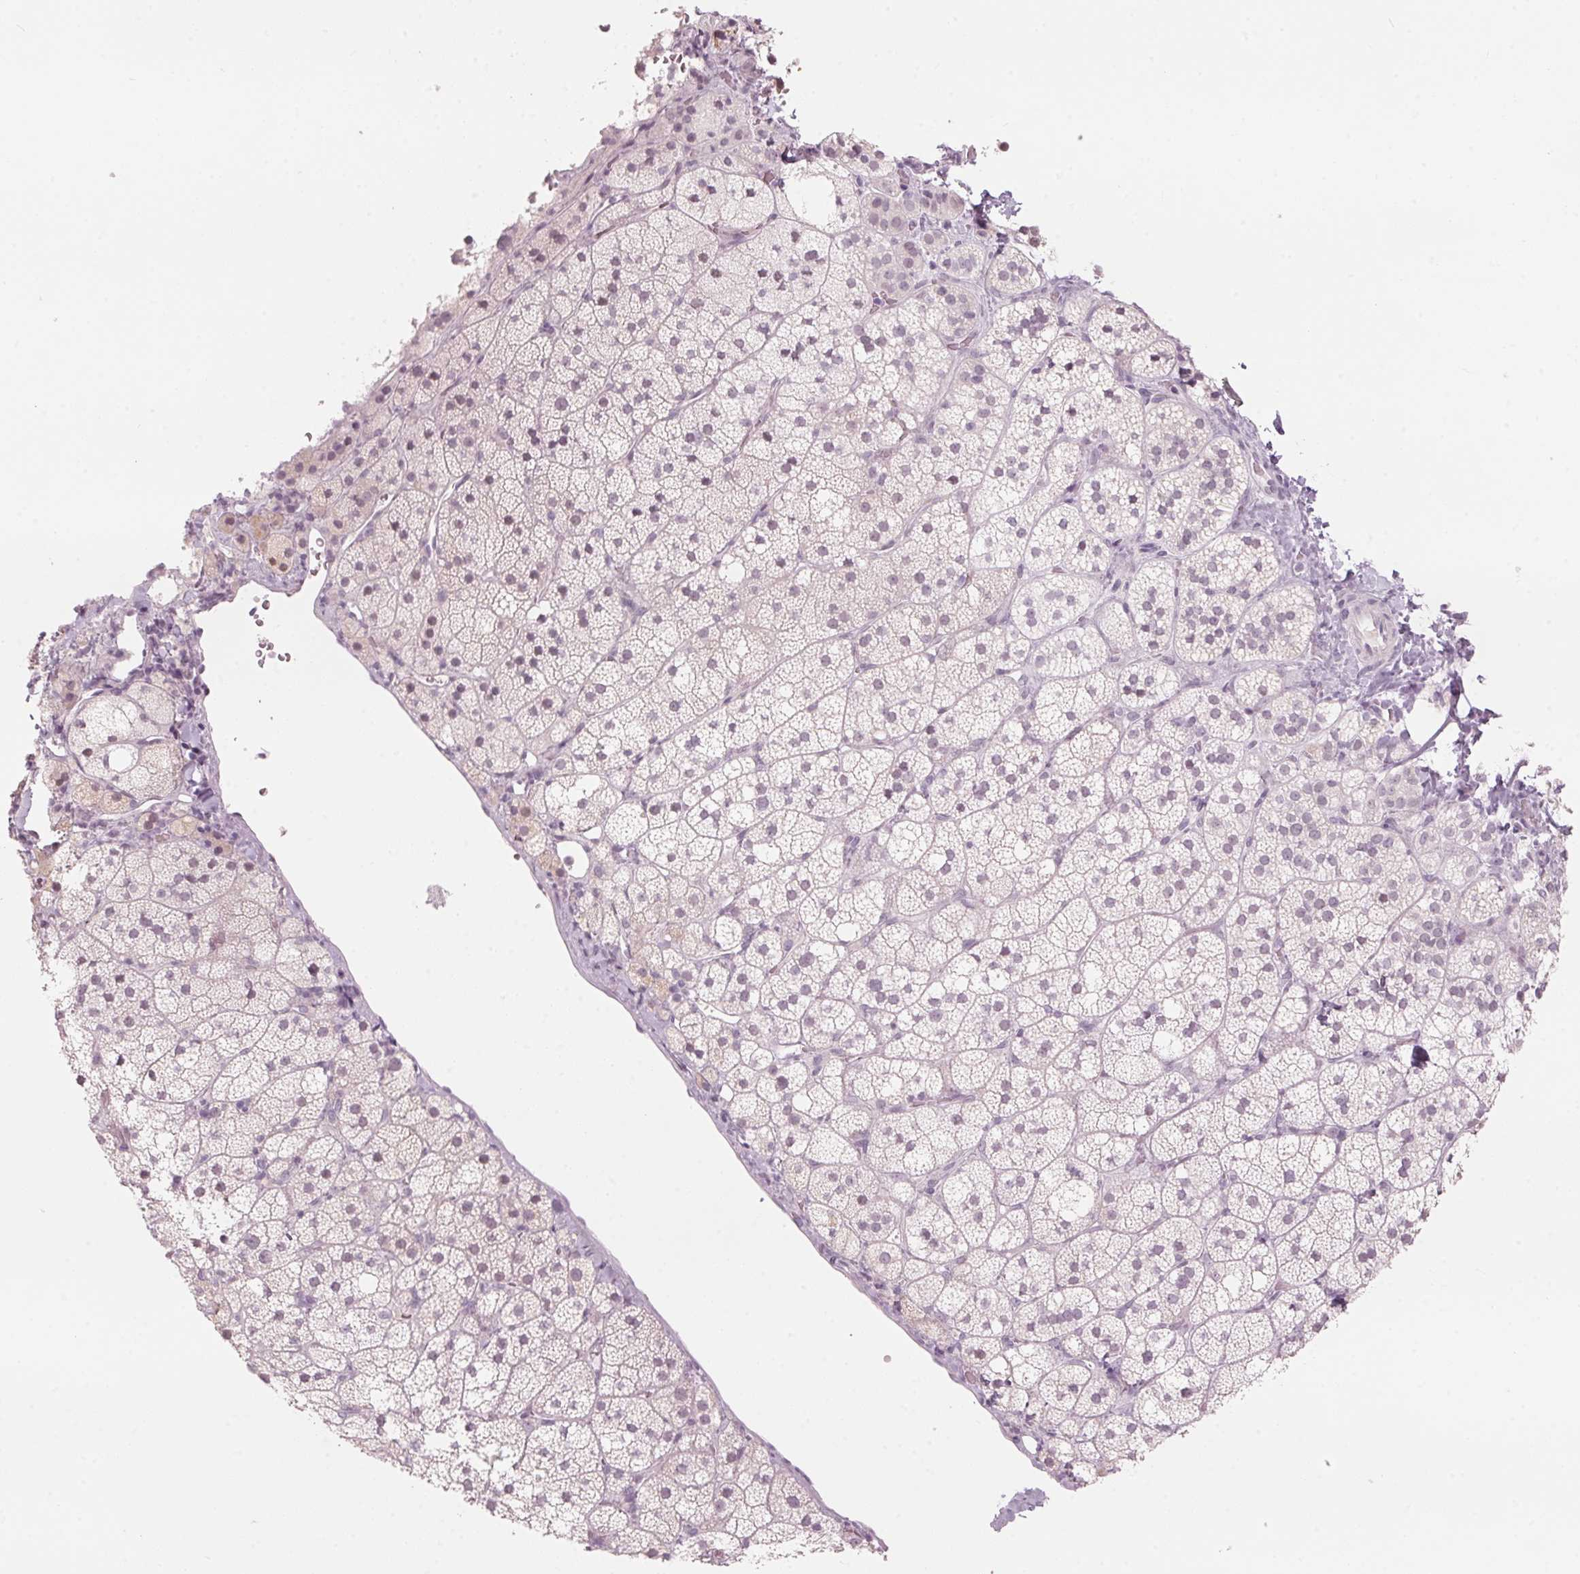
{"staining": {"intensity": "weak", "quantity": "<25%", "location": "cytoplasmic/membranous,nuclear"}, "tissue": "adrenal gland", "cell_type": "Glandular cells", "image_type": "normal", "snomed": [{"axis": "morphology", "description": "Normal tissue, NOS"}, {"axis": "topography", "description": "Adrenal gland"}], "caption": "Glandular cells show no significant staining in unremarkable adrenal gland. (DAB immunohistochemistry (IHC) visualized using brightfield microscopy, high magnification).", "gene": "SCTR", "patient": {"sex": "male", "age": 53}}